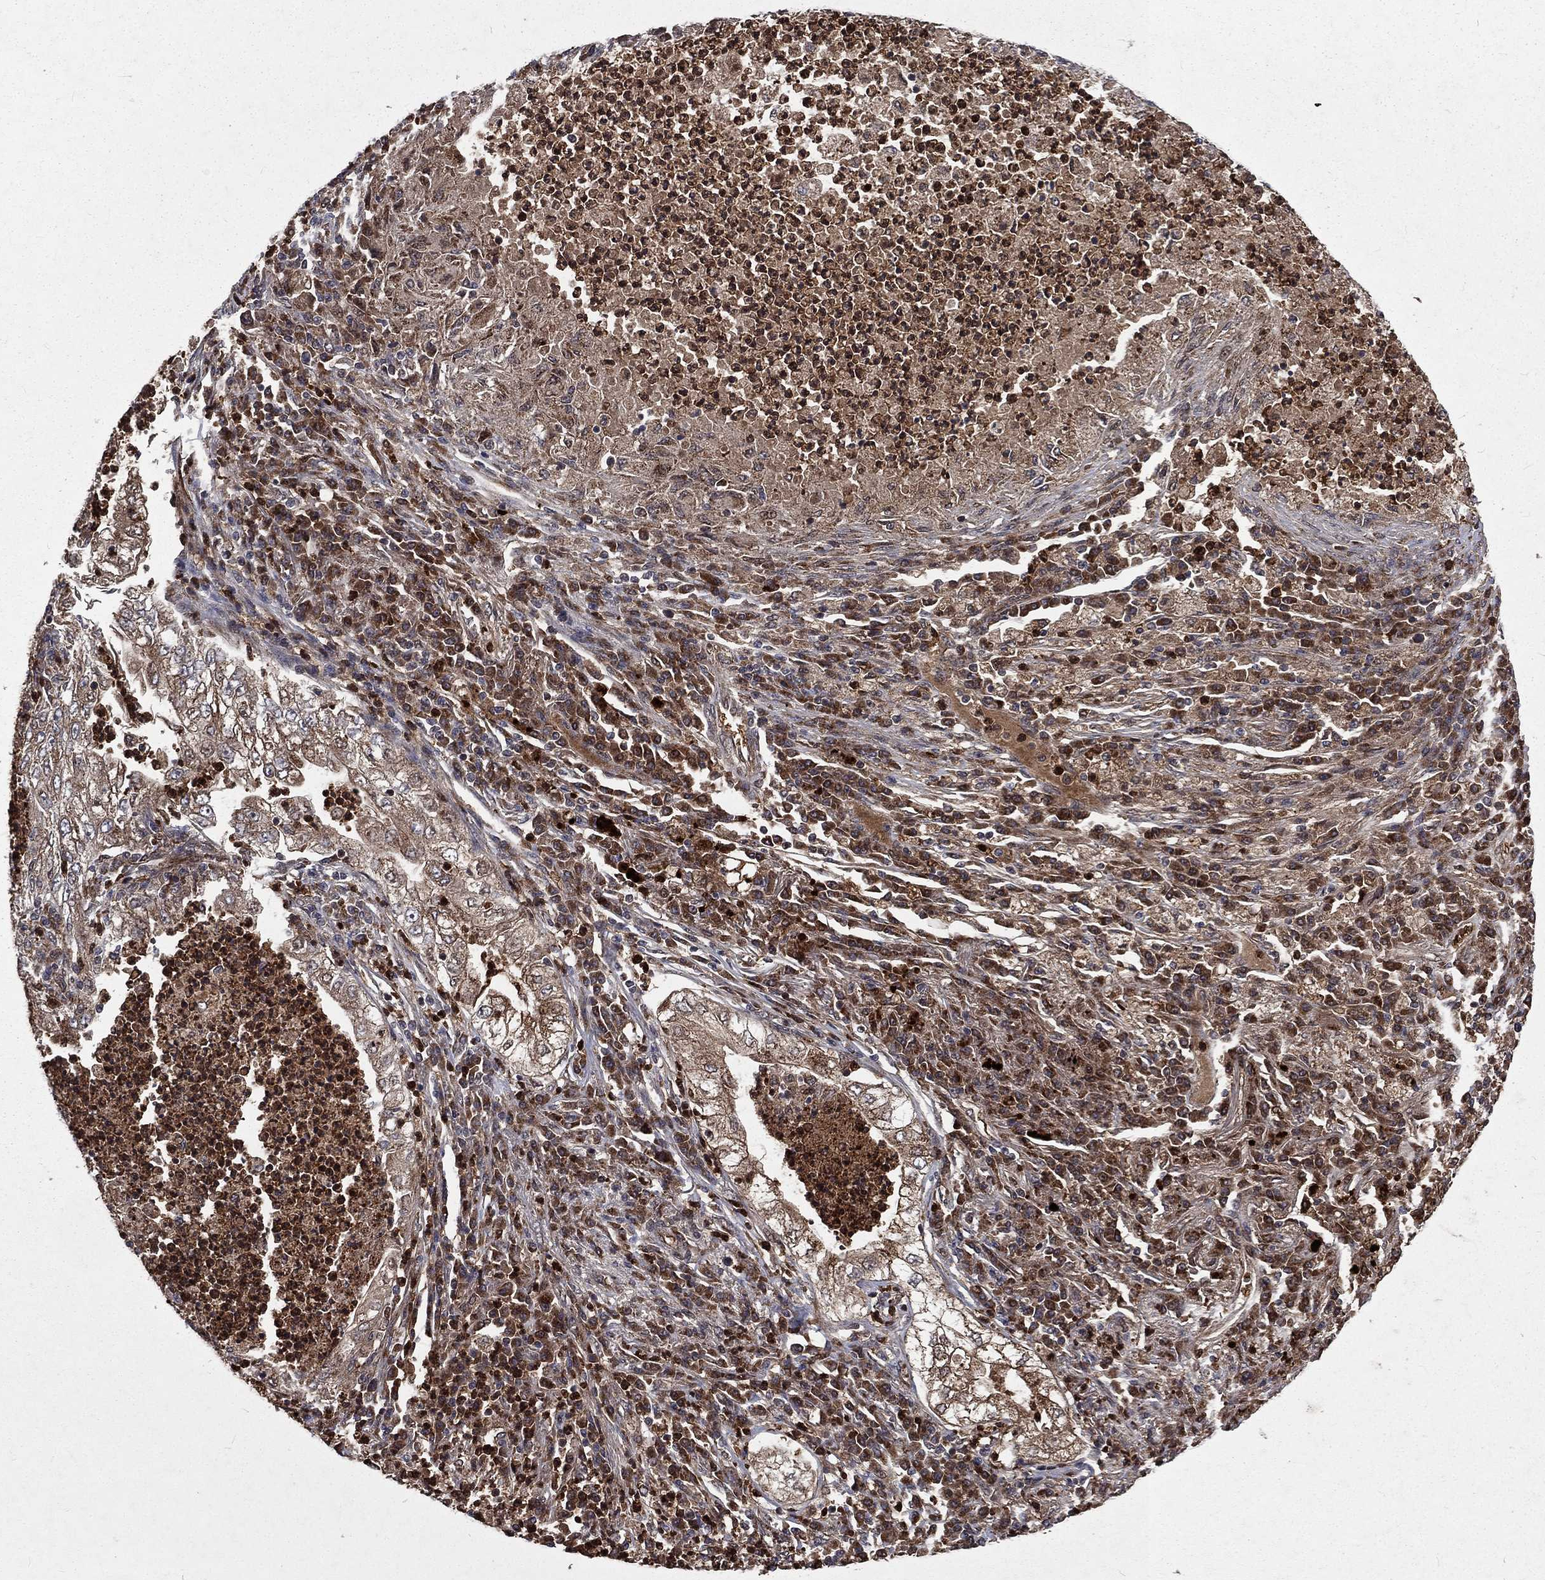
{"staining": {"intensity": "moderate", "quantity": "25%-75%", "location": "cytoplasmic/membranous"}, "tissue": "lung cancer", "cell_type": "Tumor cells", "image_type": "cancer", "snomed": [{"axis": "morphology", "description": "Adenocarcinoma, NOS"}, {"axis": "topography", "description": "Lung"}], "caption": "The photomicrograph demonstrates a brown stain indicating the presence of a protein in the cytoplasmic/membranous of tumor cells in lung cancer.", "gene": "LENG8", "patient": {"sex": "female", "age": 73}}